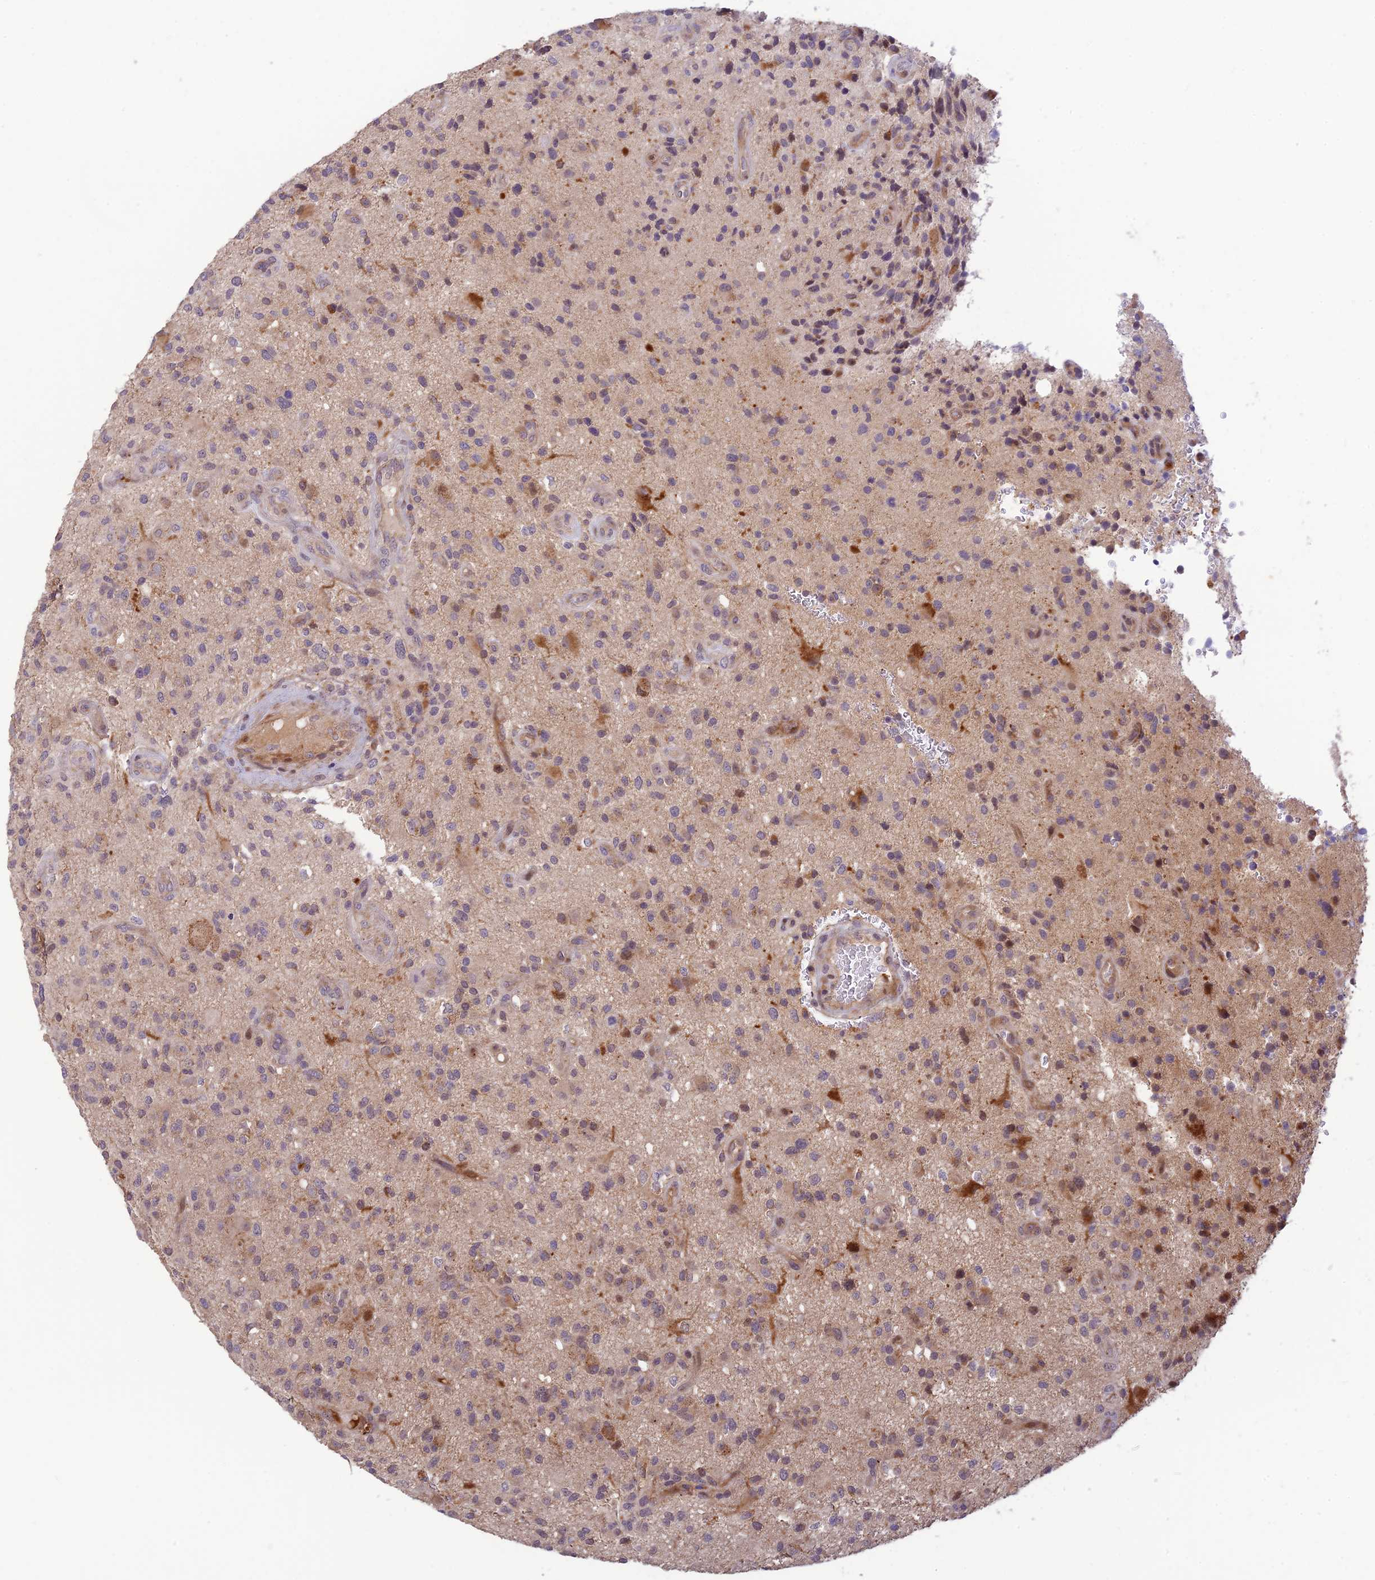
{"staining": {"intensity": "negative", "quantity": "none", "location": "none"}, "tissue": "glioma", "cell_type": "Tumor cells", "image_type": "cancer", "snomed": [{"axis": "morphology", "description": "Glioma, malignant, High grade"}, {"axis": "topography", "description": "Brain"}], "caption": "High magnification brightfield microscopy of malignant glioma (high-grade) stained with DAB (3,3'-diaminobenzidine) (brown) and counterstained with hematoxylin (blue): tumor cells show no significant expression.", "gene": "ASPDH", "patient": {"sex": "male", "age": 47}}